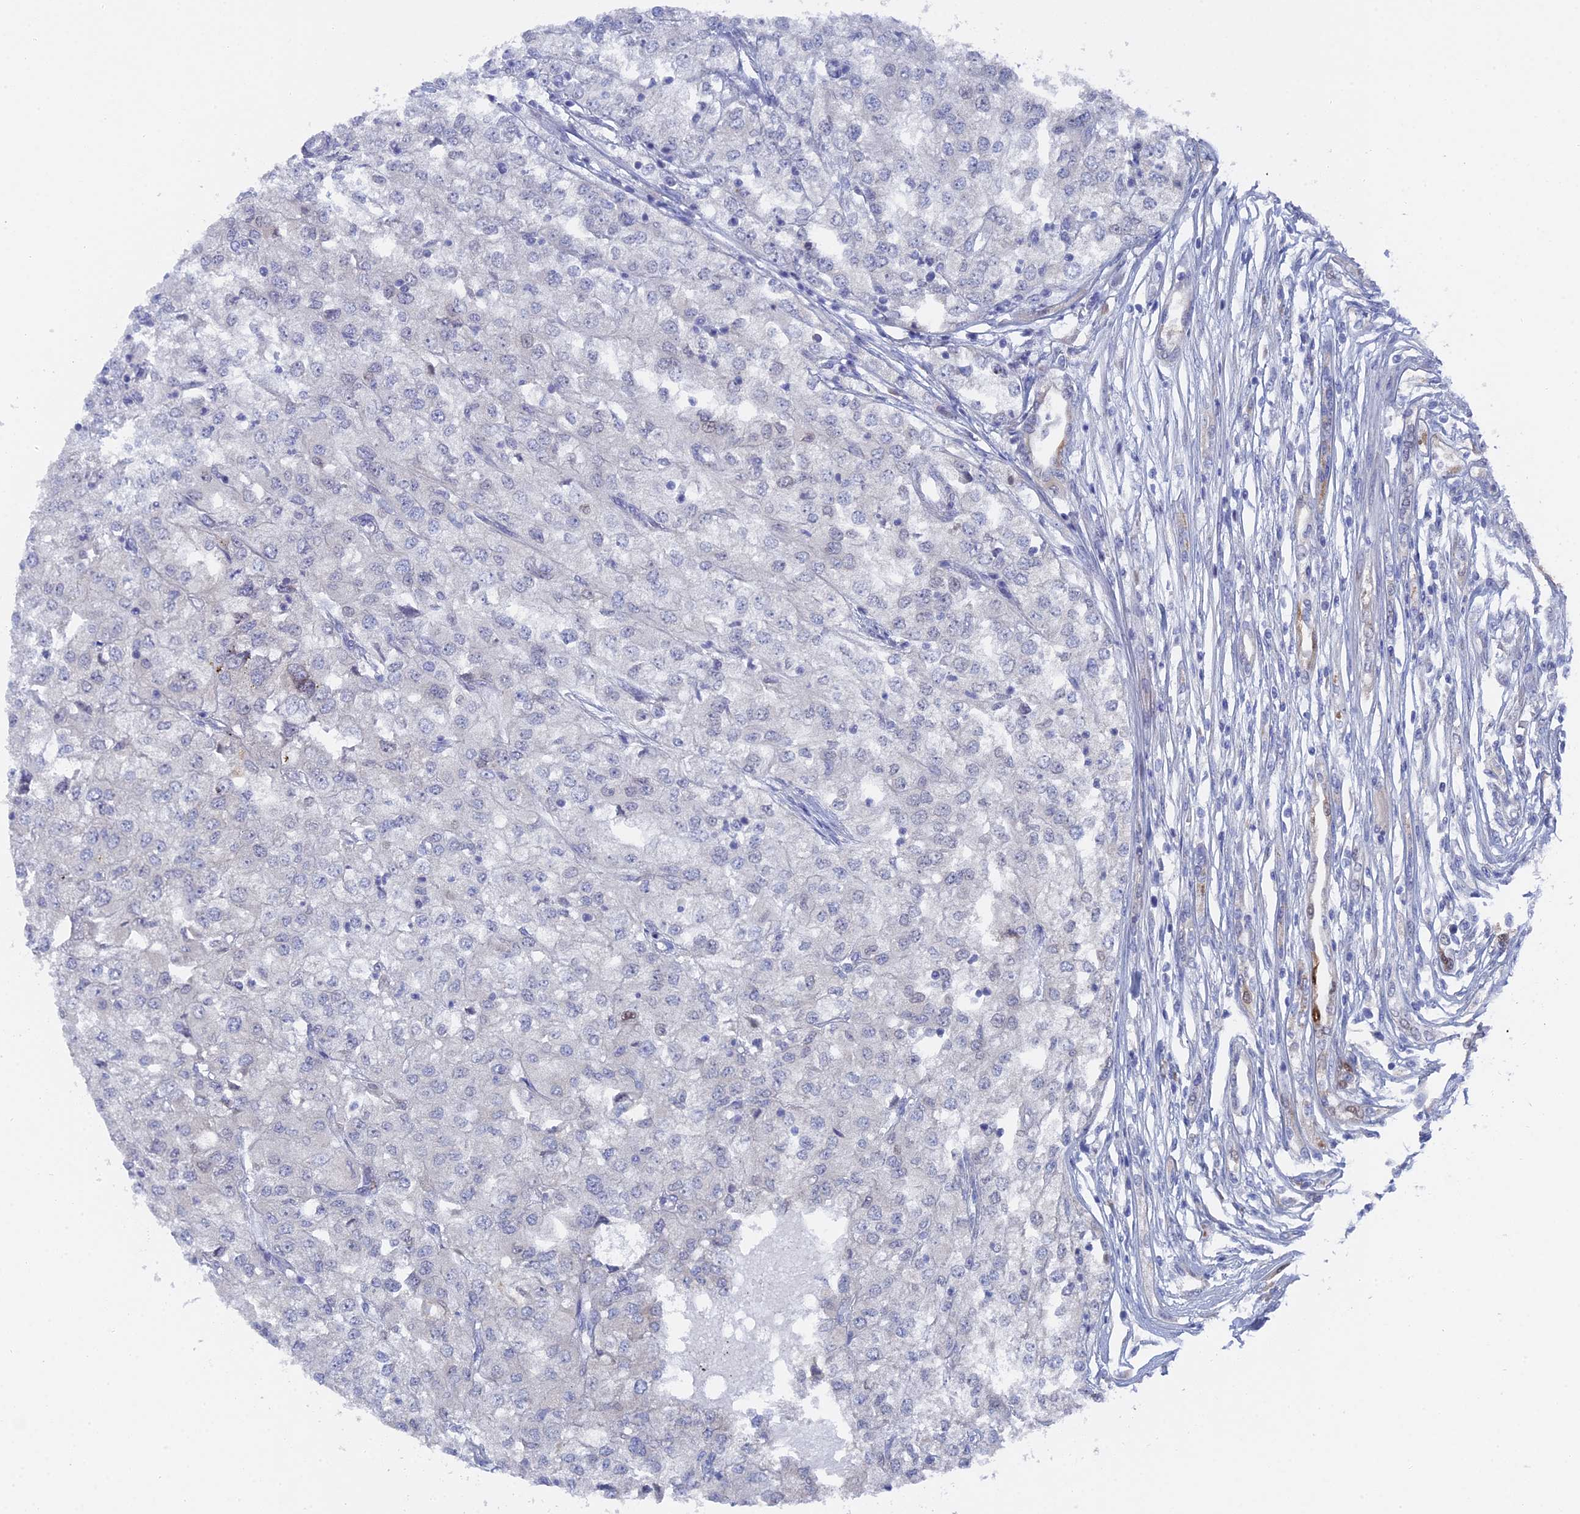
{"staining": {"intensity": "negative", "quantity": "none", "location": "none"}, "tissue": "renal cancer", "cell_type": "Tumor cells", "image_type": "cancer", "snomed": [{"axis": "morphology", "description": "Adenocarcinoma, NOS"}, {"axis": "topography", "description": "Kidney"}], "caption": "Tumor cells are negative for brown protein staining in renal adenocarcinoma.", "gene": "TMEM161A", "patient": {"sex": "female", "age": 54}}